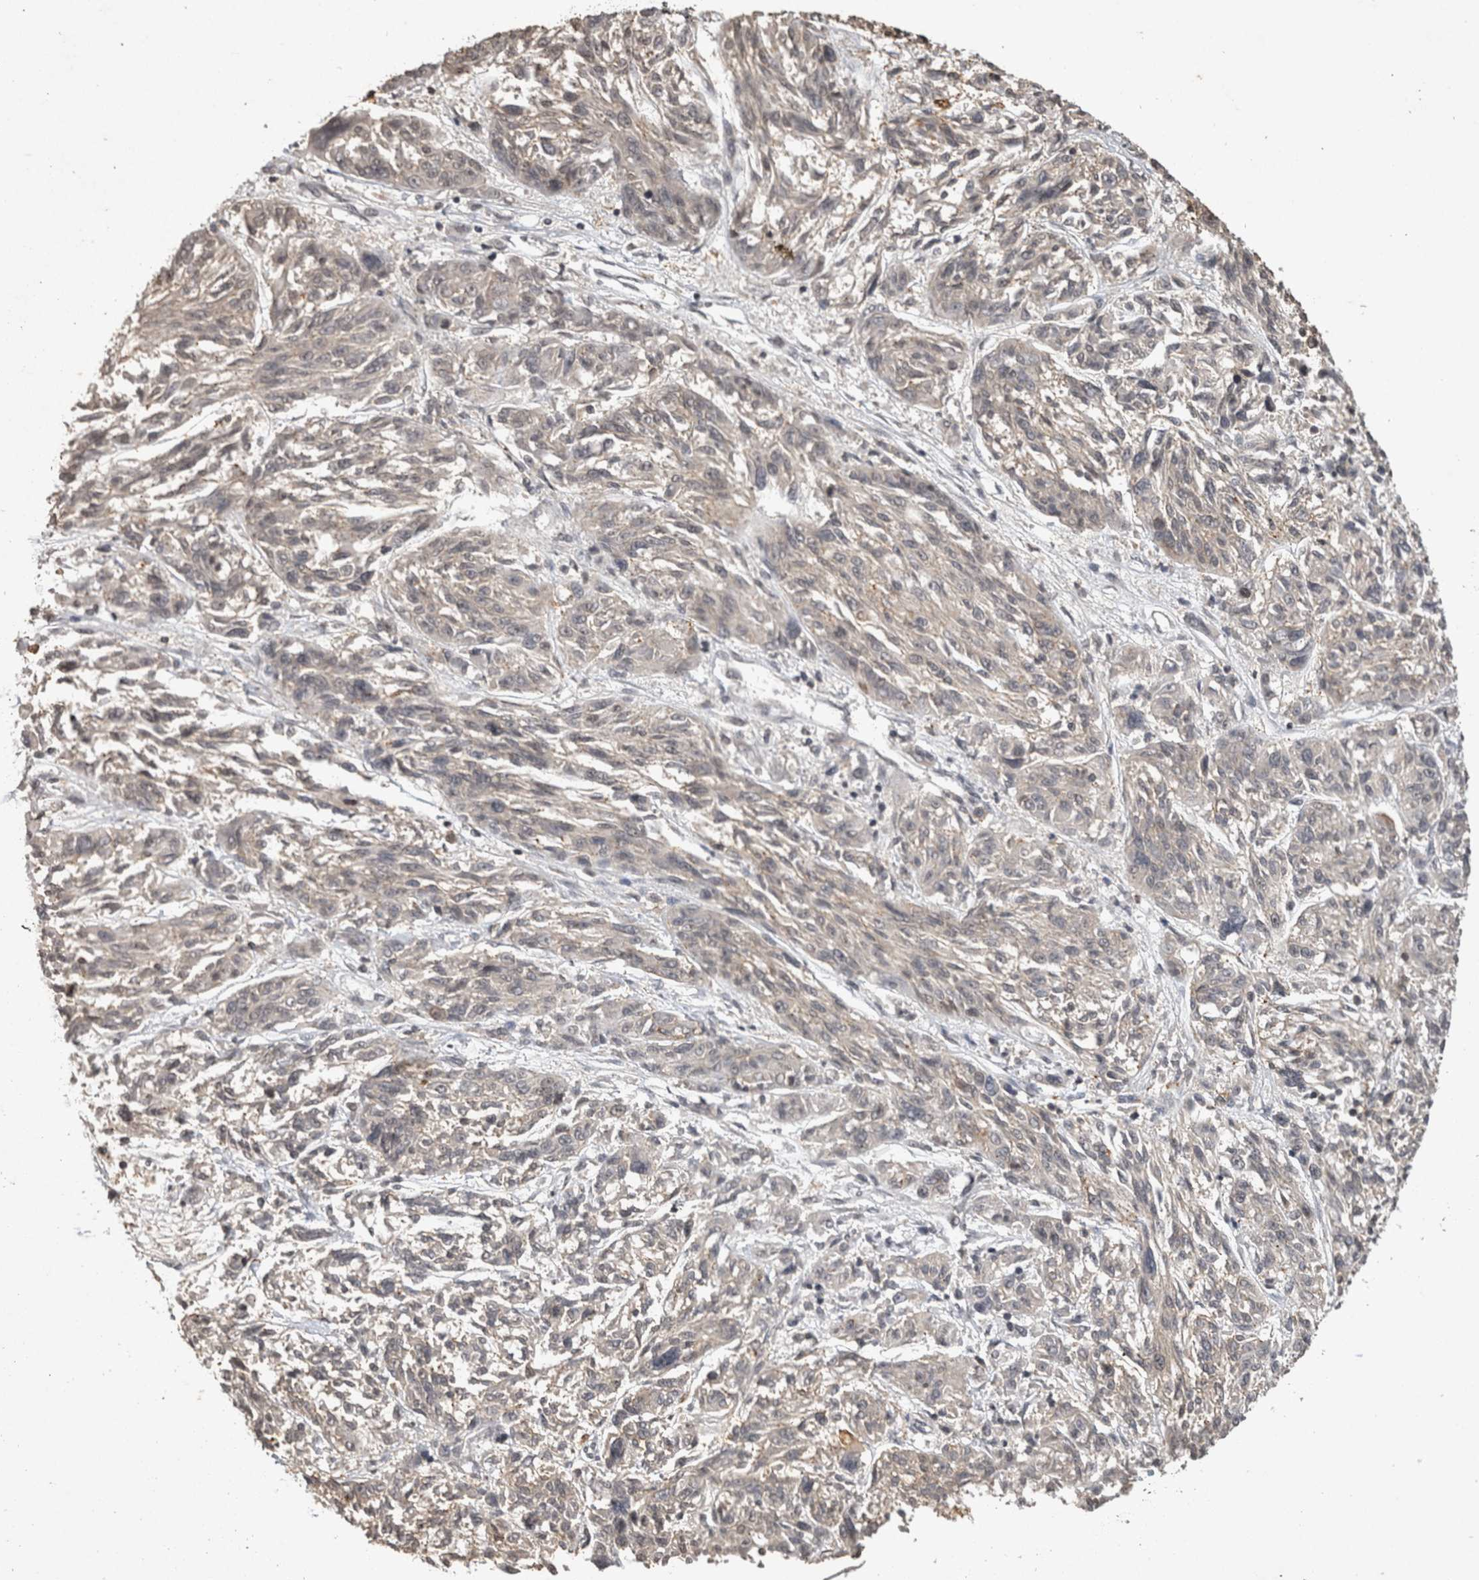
{"staining": {"intensity": "negative", "quantity": "none", "location": "none"}, "tissue": "melanoma", "cell_type": "Tumor cells", "image_type": "cancer", "snomed": [{"axis": "morphology", "description": "Malignant melanoma, NOS"}, {"axis": "topography", "description": "Skin"}], "caption": "Immunohistochemistry (IHC) image of melanoma stained for a protein (brown), which shows no expression in tumor cells.", "gene": "HRK", "patient": {"sex": "male", "age": 53}}